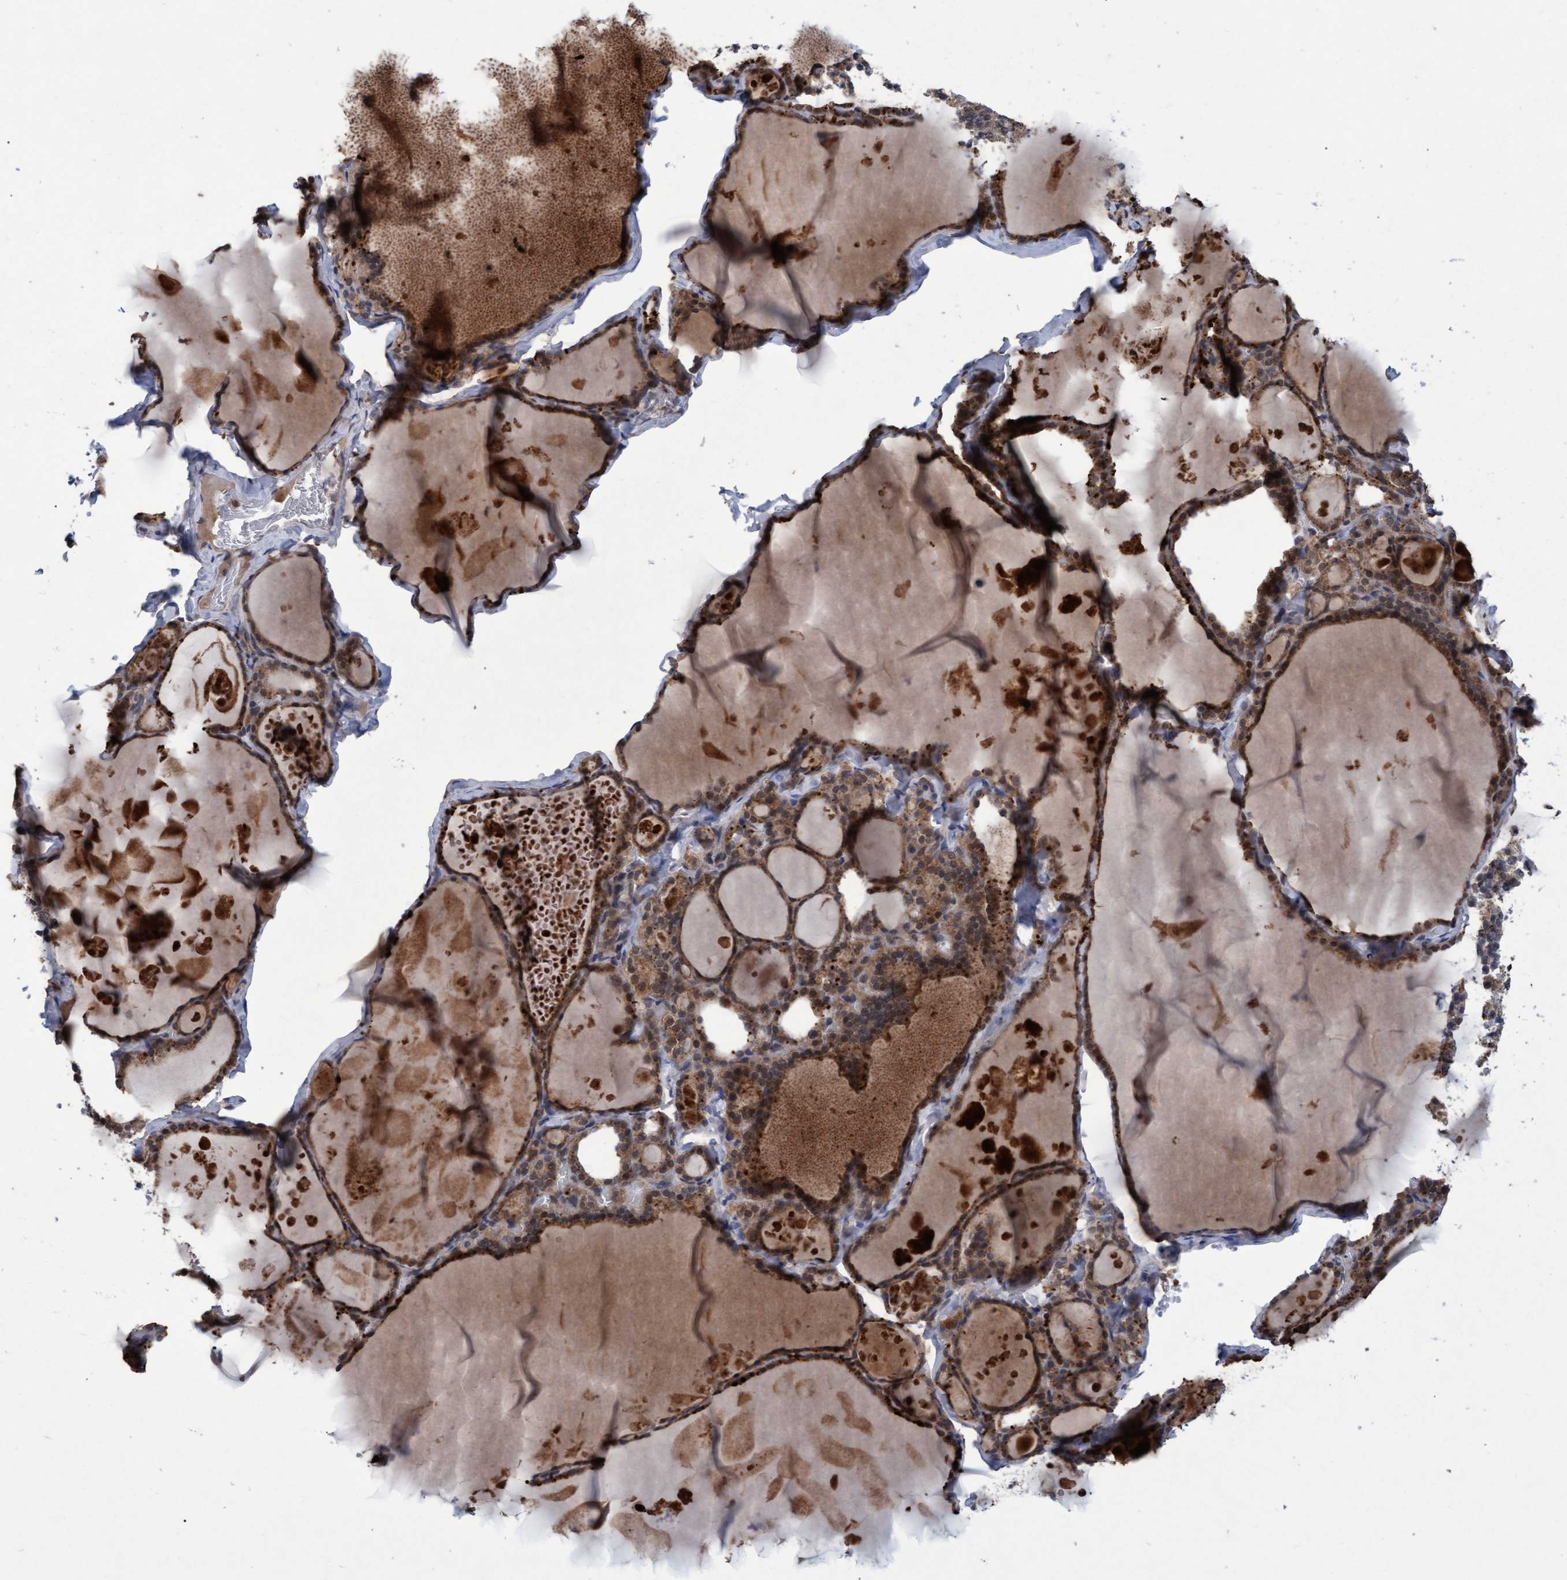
{"staining": {"intensity": "strong", "quantity": "25%-75%", "location": "cytoplasmic/membranous,nuclear"}, "tissue": "thyroid gland", "cell_type": "Glandular cells", "image_type": "normal", "snomed": [{"axis": "morphology", "description": "Normal tissue, NOS"}, {"axis": "topography", "description": "Thyroid gland"}], "caption": "A high-resolution image shows immunohistochemistry (IHC) staining of benign thyroid gland, which exhibits strong cytoplasmic/membranous,nuclear staining in about 25%-75% of glandular cells.", "gene": "PSMB6", "patient": {"sex": "male", "age": 56}}